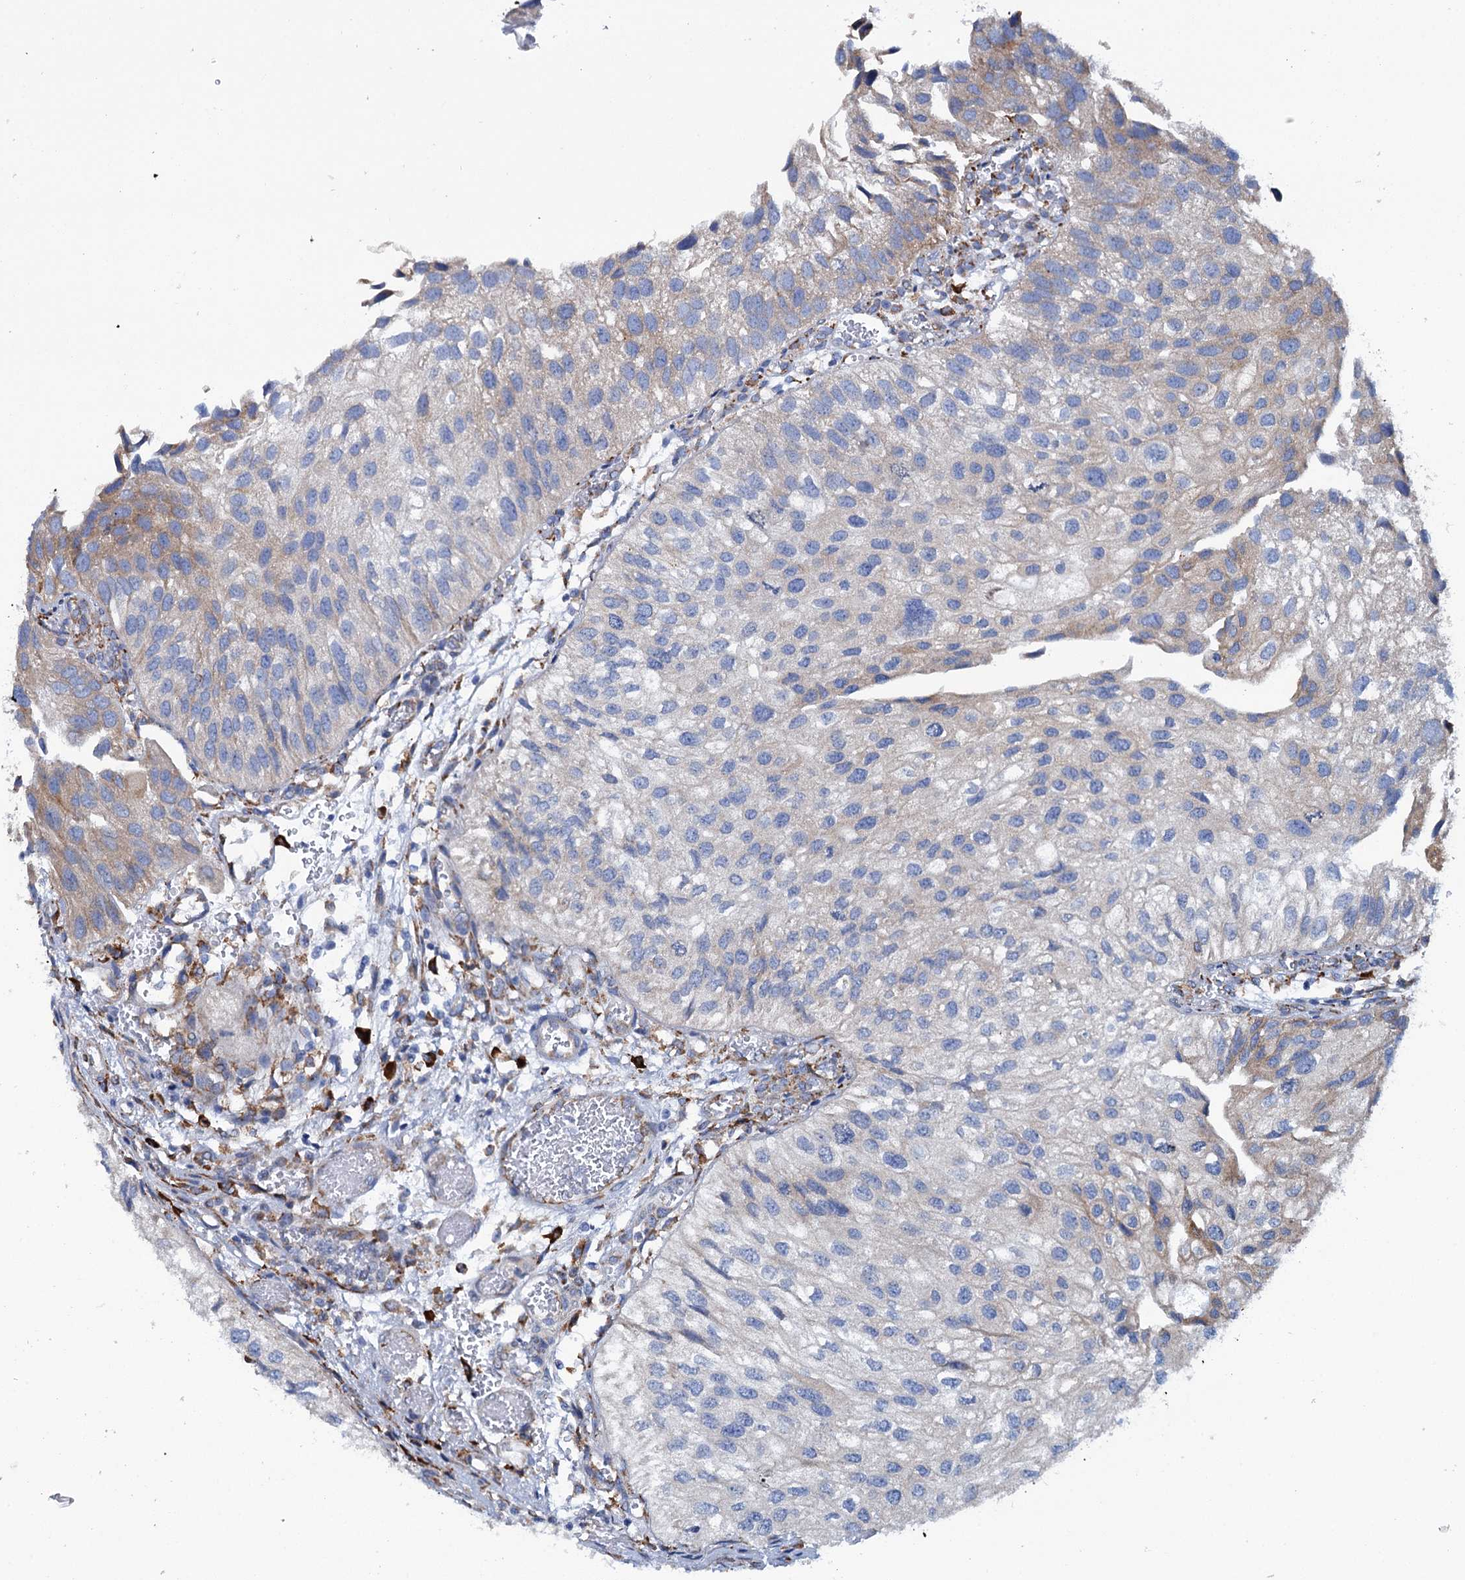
{"staining": {"intensity": "moderate", "quantity": "<25%", "location": "cytoplasmic/membranous"}, "tissue": "urothelial cancer", "cell_type": "Tumor cells", "image_type": "cancer", "snomed": [{"axis": "morphology", "description": "Urothelial carcinoma, Low grade"}, {"axis": "topography", "description": "Urinary bladder"}], "caption": "High-magnification brightfield microscopy of urothelial cancer stained with DAB (3,3'-diaminobenzidine) (brown) and counterstained with hematoxylin (blue). tumor cells exhibit moderate cytoplasmic/membranous positivity is seen in approximately<25% of cells.", "gene": "SHE", "patient": {"sex": "female", "age": 89}}